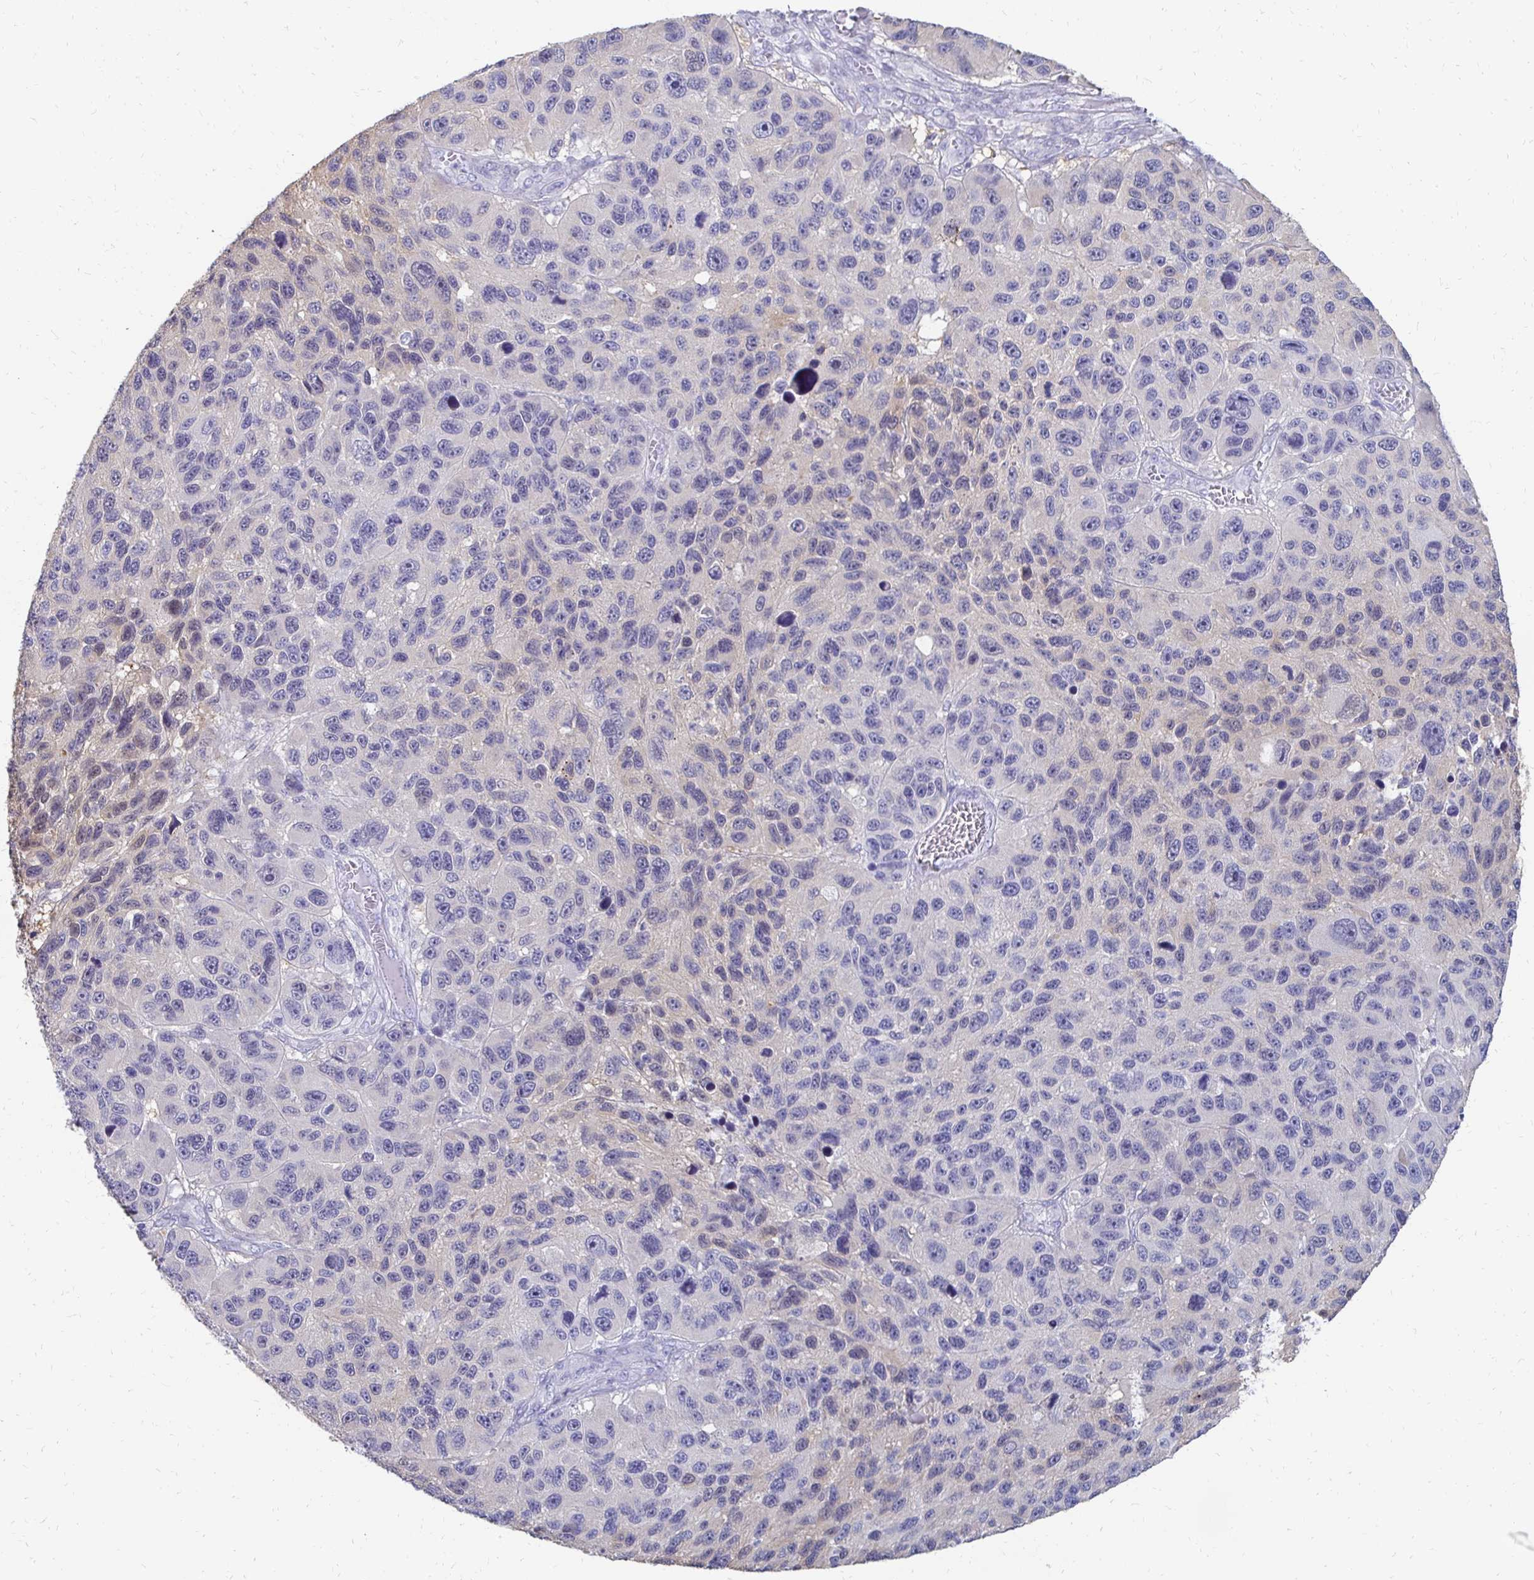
{"staining": {"intensity": "negative", "quantity": "none", "location": "none"}, "tissue": "melanoma", "cell_type": "Tumor cells", "image_type": "cancer", "snomed": [{"axis": "morphology", "description": "Malignant melanoma, NOS"}, {"axis": "topography", "description": "Skin"}], "caption": "The micrograph demonstrates no staining of tumor cells in melanoma. (DAB IHC visualized using brightfield microscopy, high magnification).", "gene": "SYCP3", "patient": {"sex": "male", "age": 53}}